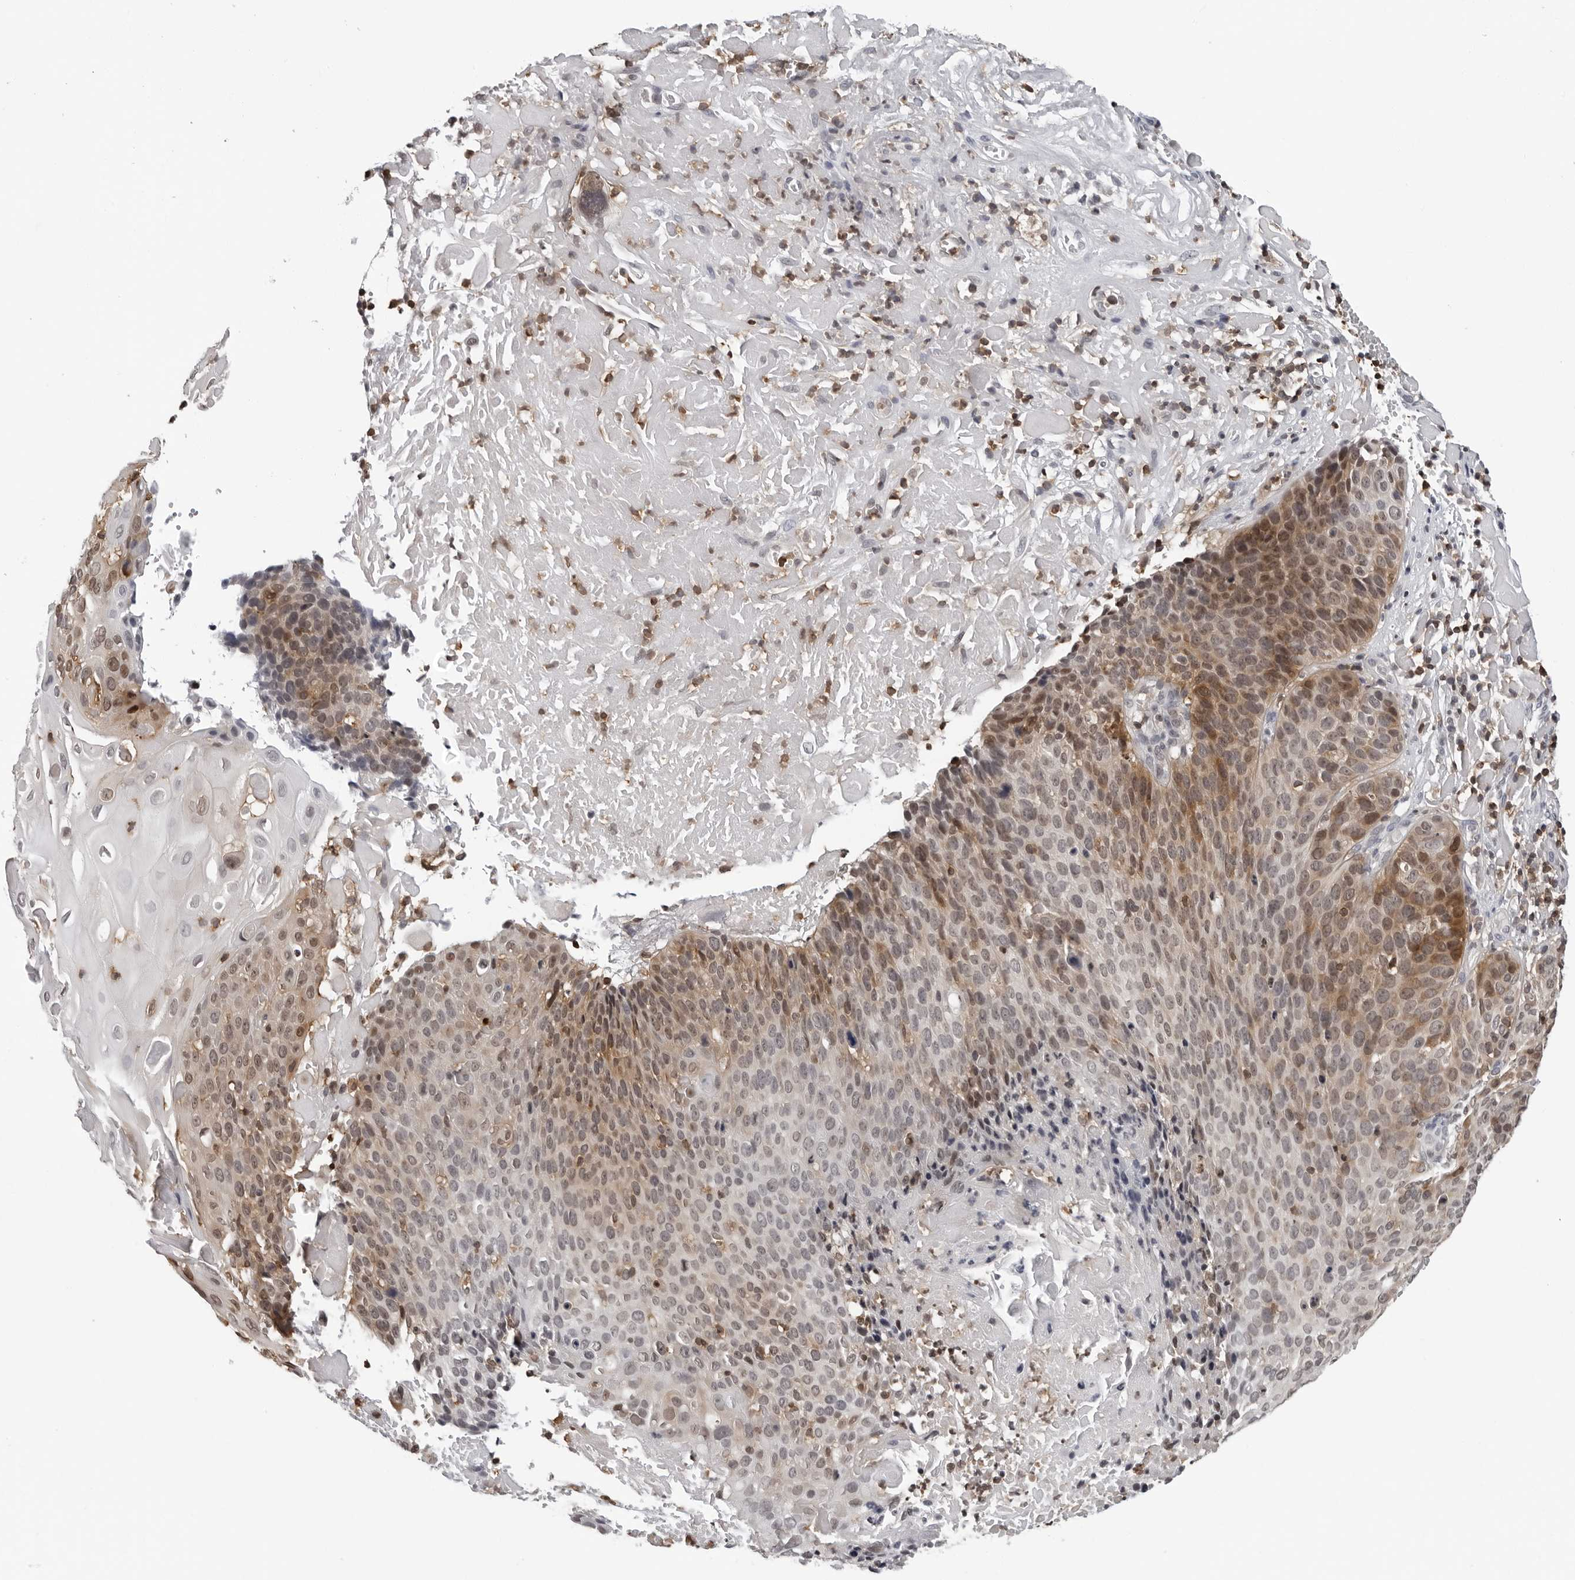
{"staining": {"intensity": "moderate", "quantity": "25%-75%", "location": "cytoplasmic/membranous"}, "tissue": "cervical cancer", "cell_type": "Tumor cells", "image_type": "cancer", "snomed": [{"axis": "morphology", "description": "Squamous cell carcinoma, NOS"}, {"axis": "topography", "description": "Cervix"}], "caption": "Moderate cytoplasmic/membranous expression for a protein is present in approximately 25%-75% of tumor cells of cervical cancer (squamous cell carcinoma) using immunohistochemistry (IHC).", "gene": "HSPH1", "patient": {"sex": "female", "age": 74}}